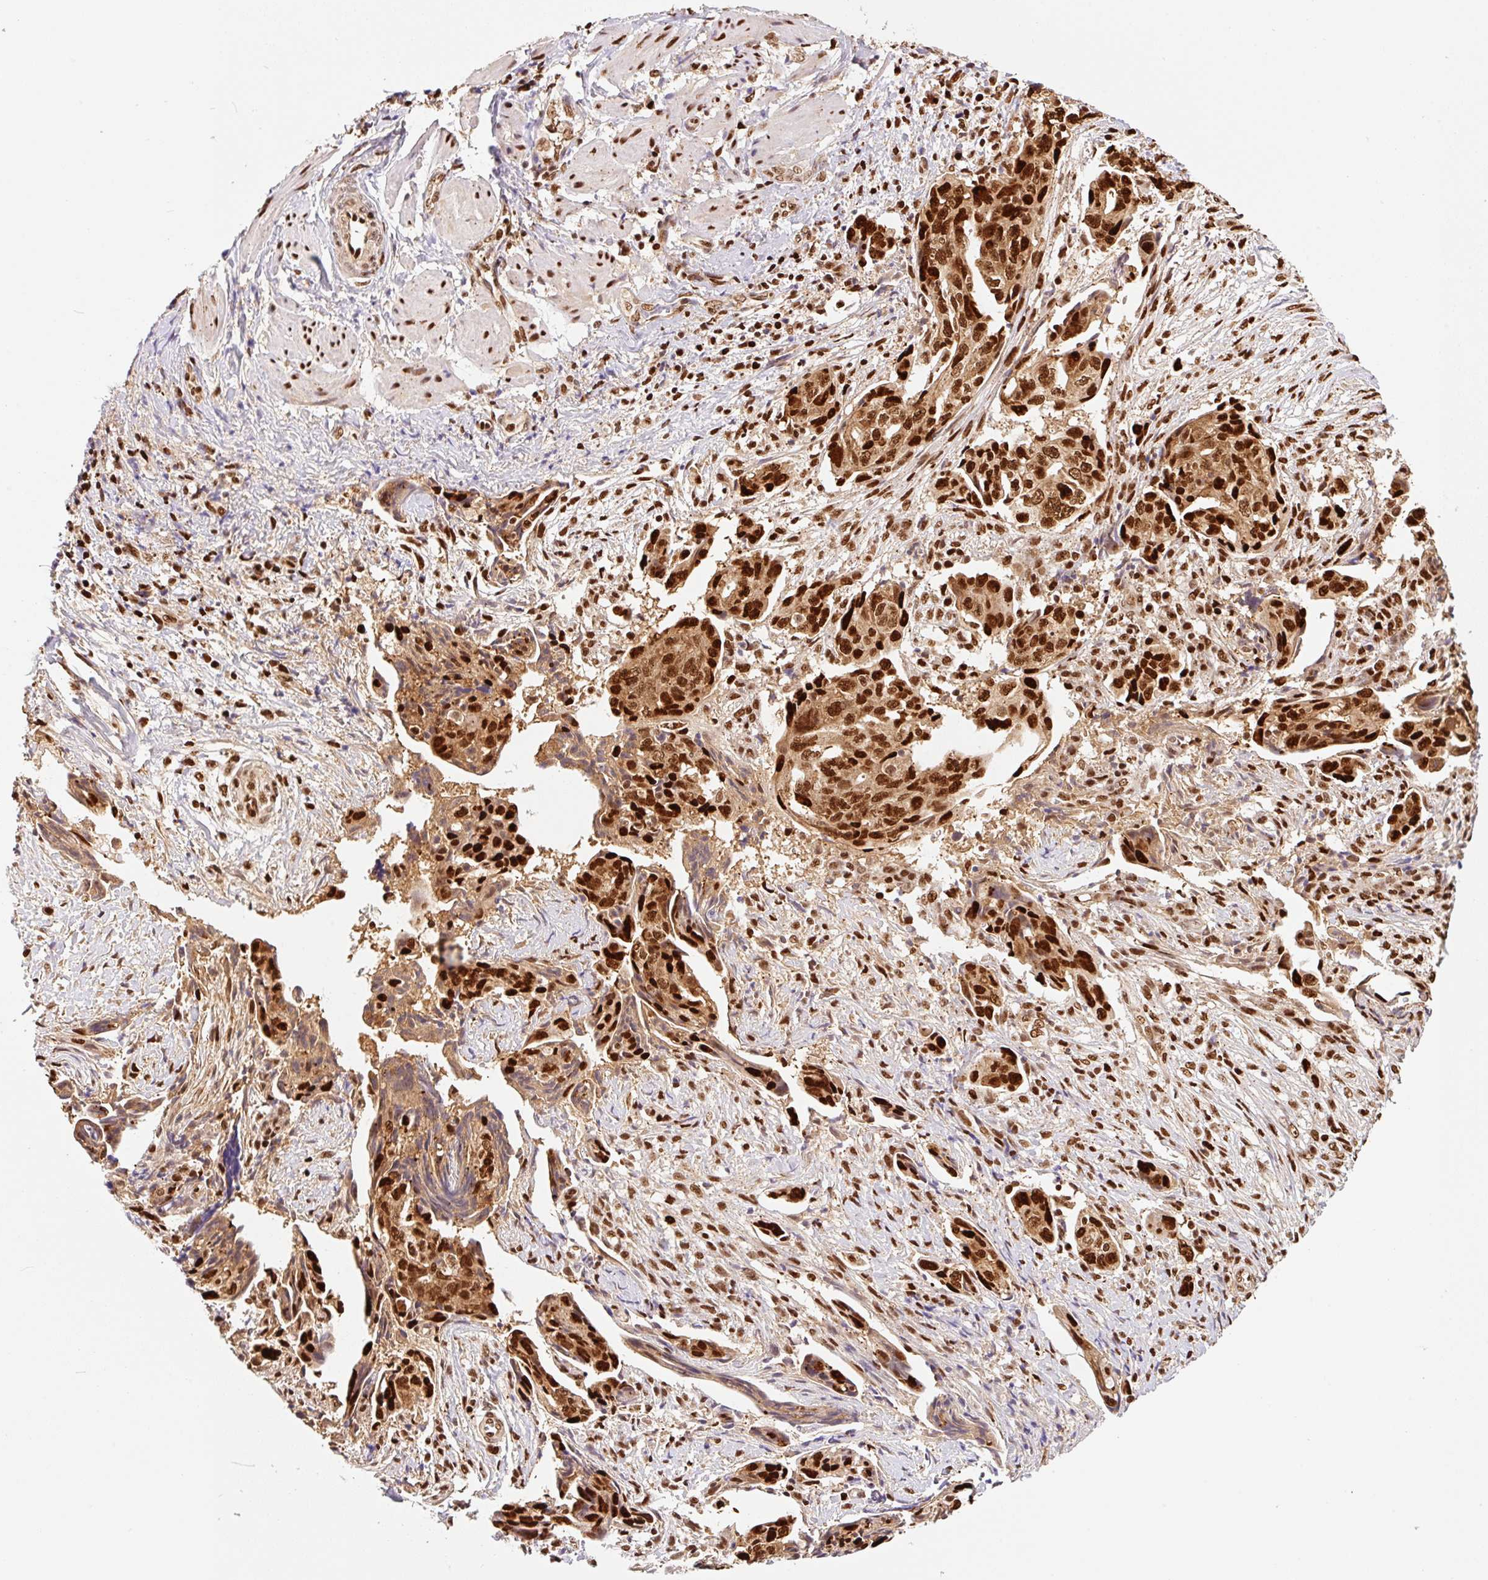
{"staining": {"intensity": "strong", "quantity": ">75%", "location": "cytoplasmic/membranous,nuclear"}, "tissue": "ovarian cancer", "cell_type": "Tumor cells", "image_type": "cancer", "snomed": [{"axis": "morphology", "description": "Carcinoma, endometroid"}, {"axis": "topography", "description": "Ovary"}], "caption": "Human ovarian cancer (endometroid carcinoma) stained with a protein marker exhibits strong staining in tumor cells.", "gene": "GPR139", "patient": {"sex": "female", "age": 70}}